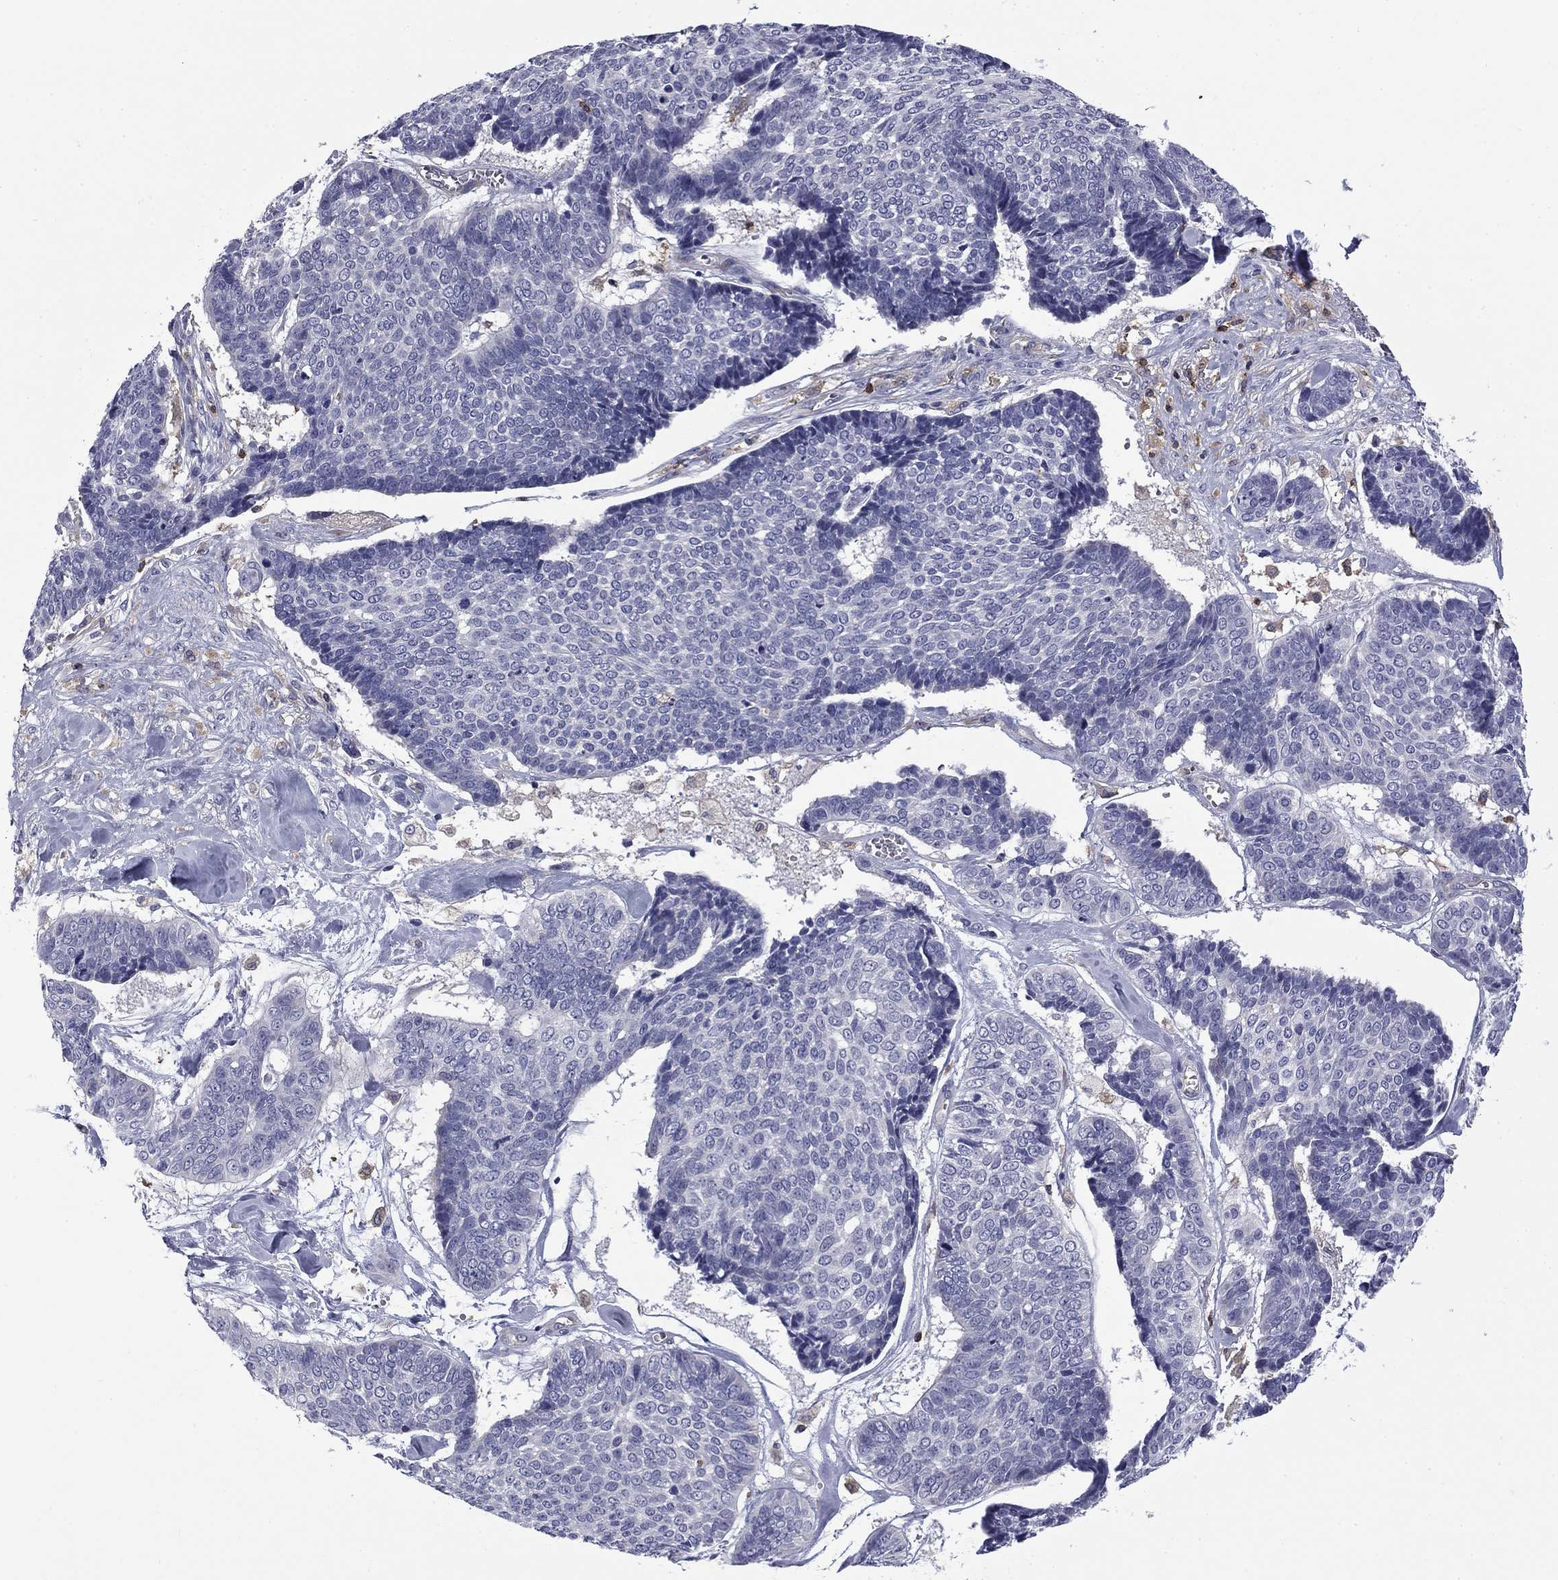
{"staining": {"intensity": "negative", "quantity": "none", "location": "none"}, "tissue": "skin cancer", "cell_type": "Tumor cells", "image_type": "cancer", "snomed": [{"axis": "morphology", "description": "Basal cell carcinoma"}, {"axis": "topography", "description": "Skin"}], "caption": "Basal cell carcinoma (skin) was stained to show a protein in brown. There is no significant positivity in tumor cells.", "gene": "ARHGAP45", "patient": {"sex": "male", "age": 86}}